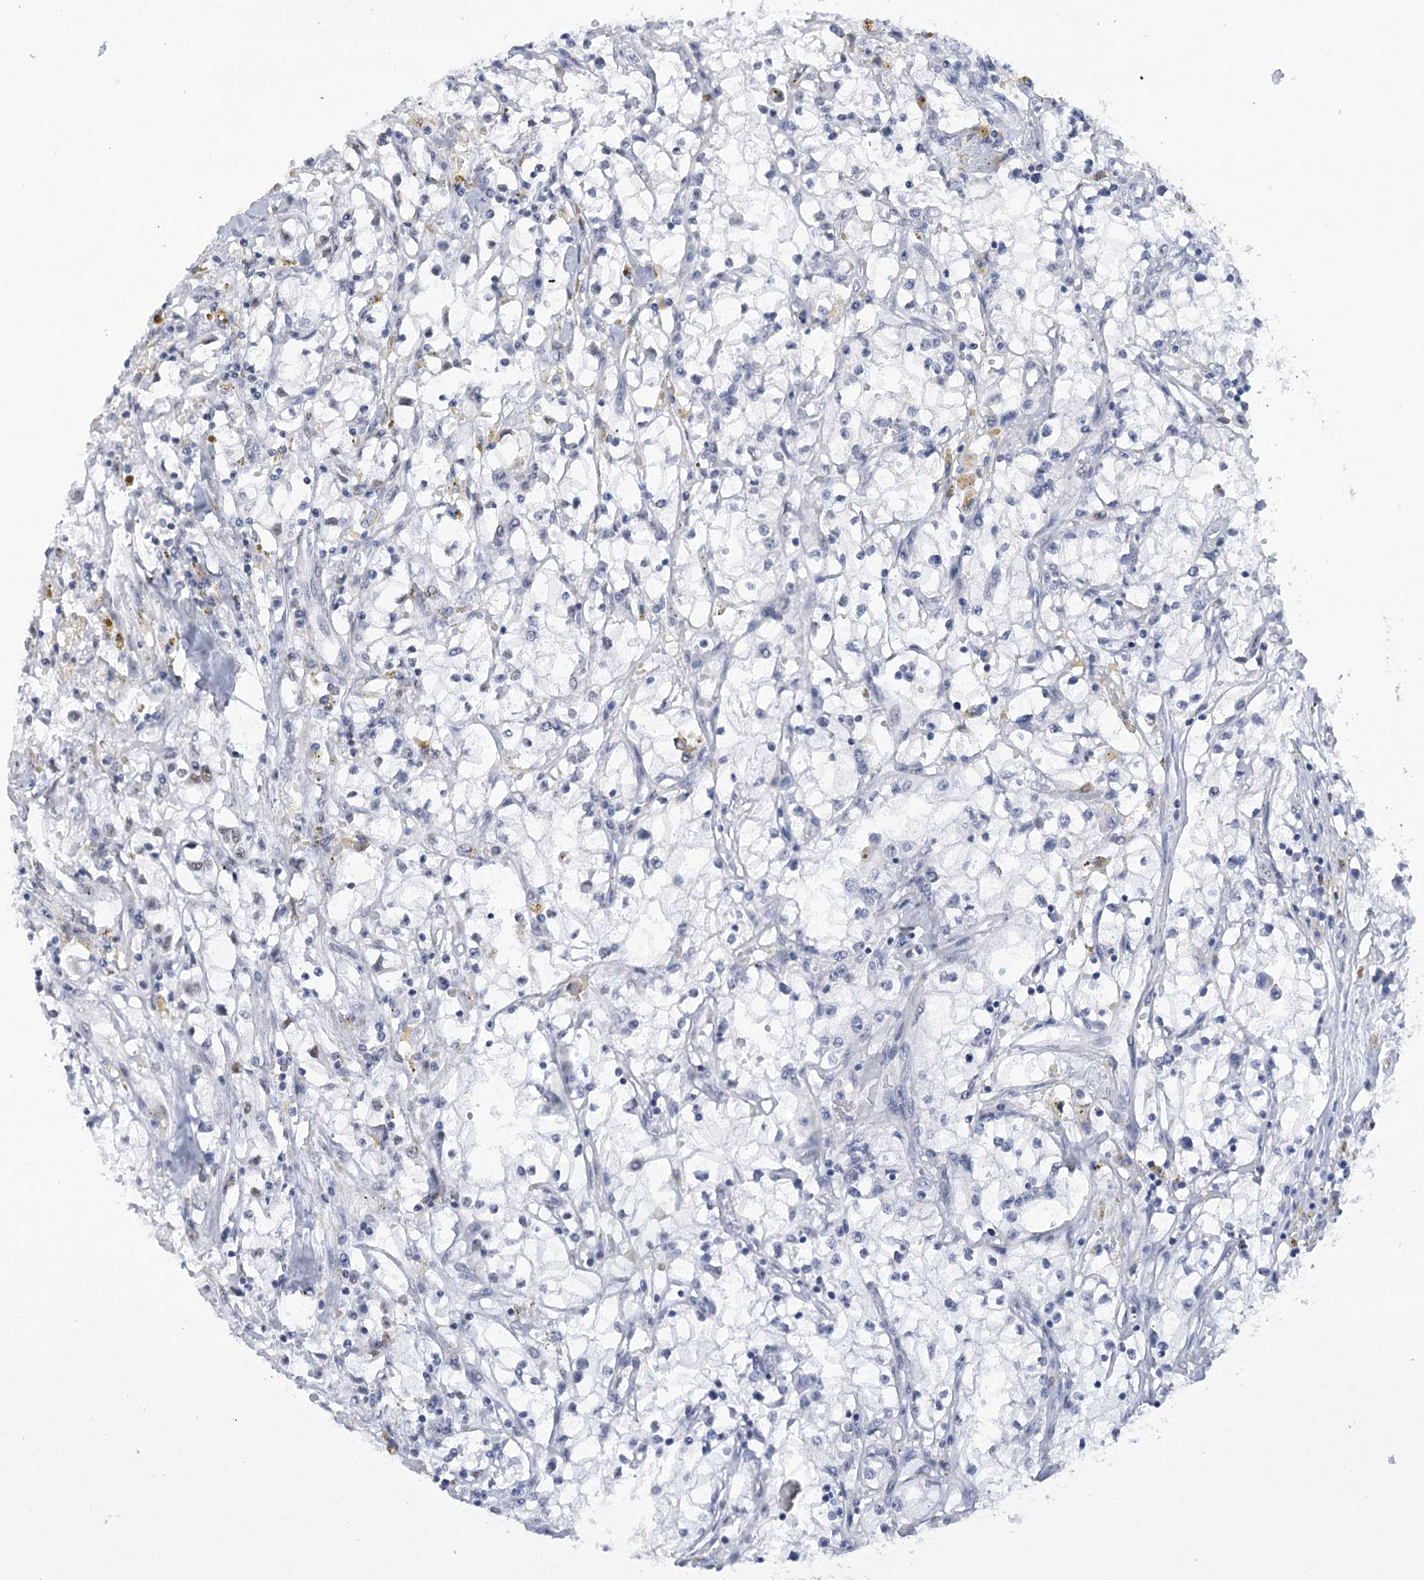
{"staining": {"intensity": "negative", "quantity": "none", "location": "none"}, "tissue": "renal cancer", "cell_type": "Tumor cells", "image_type": "cancer", "snomed": [{"axis": "morphology", "description": "Adenocarcinoma, NOS"}, {"axis": "topography", "description": "Kidney"}], "caption": "IHC photomicrograph of neoplastic tissue: adenocarcinoma (renal) stained with DAB reveals no significant protein positivity in tumor cells.", "gene": "HNRNPA0", "patient": {"sex": "male", "age": 56}}